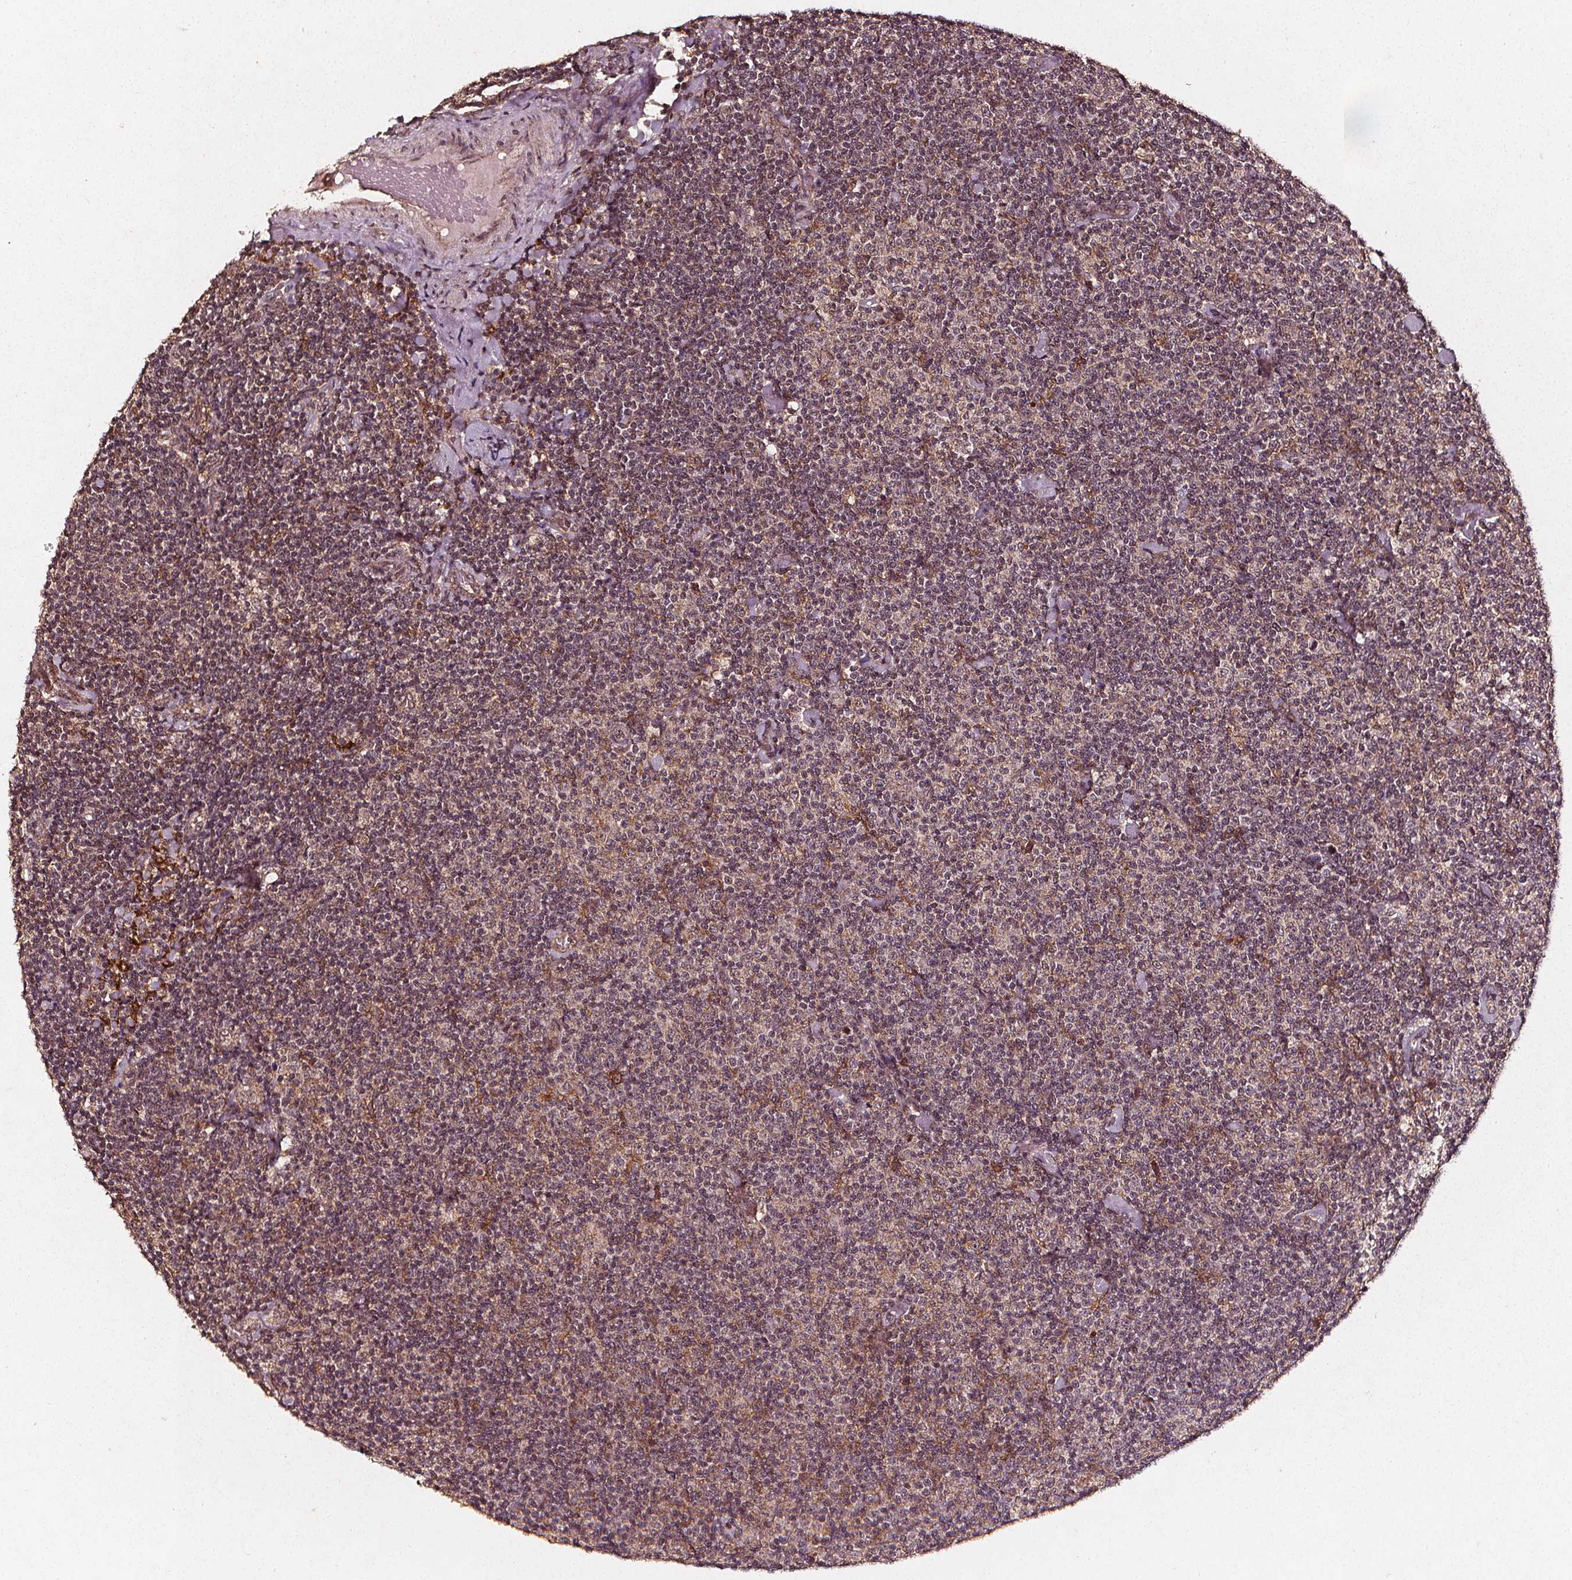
{"staining": {"intensity": "weak", "quantity": "<25%", "location": "cytoplasmic/membranous"}, "tissue": "lymphoma", "cell_type": "Tumor cells", "image_type": "cancer", "snomed": [{"axis": "morphology", "description": "Malignant lymphoma, non-Hodgkin's type, Low grade"}, {"axis": "topography", "description": "Lymph node"}], "caption": "Image shows no protein staining in tumor cells of lymphoma tissue.", "gene": "ABCA1", "patient": {"sex": "male", "age": 81}}